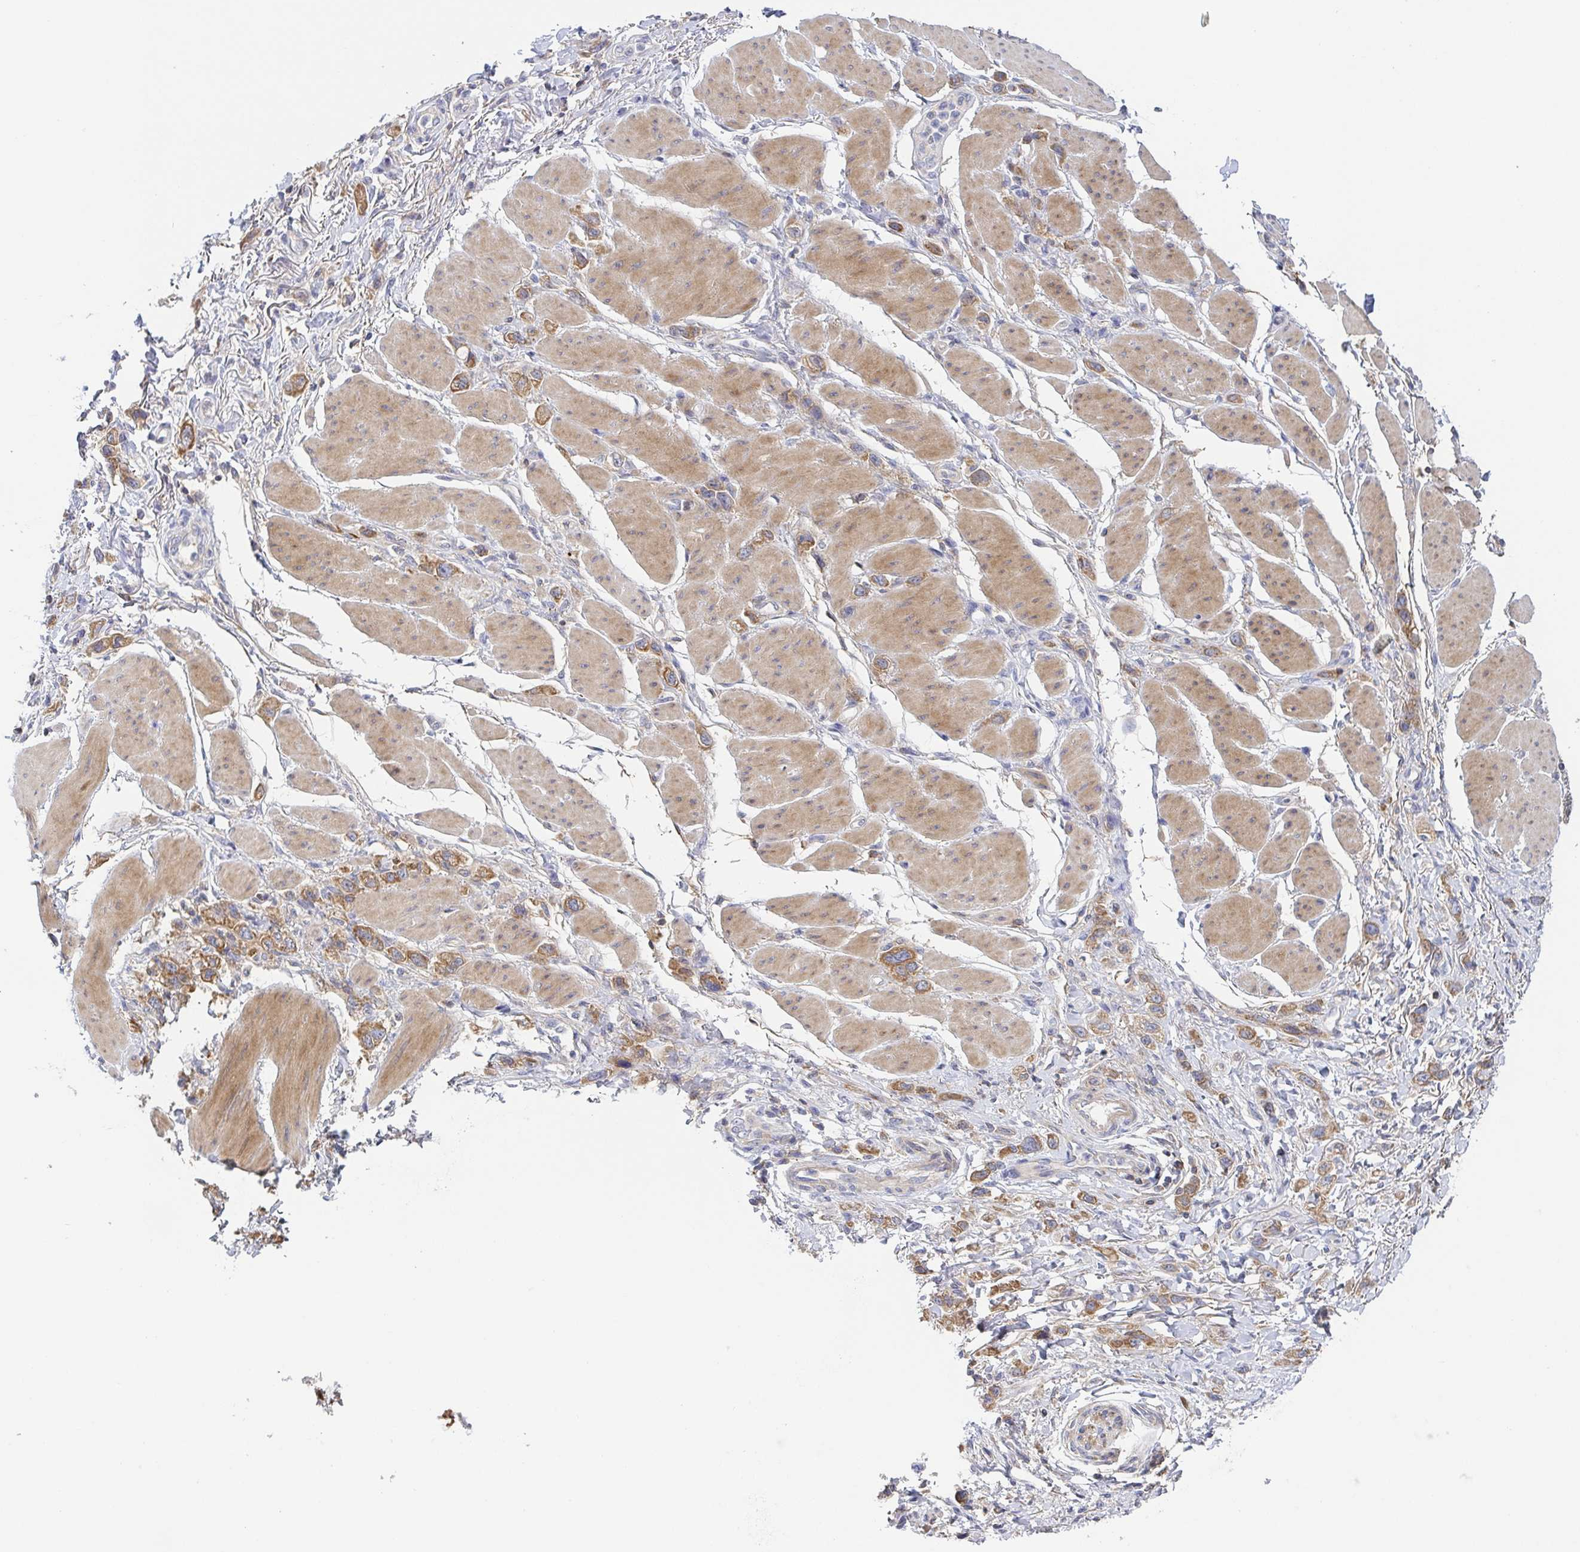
{"staining": {"intensity": "moderate", "quantity": ">75%", "location": "cytoplasmic/membranous"}, "tissue": "stomach cancer", "cell_type": "Tumor cells", "image_type": "cancer", "snomed": [{"axis": "morphology", "description": "Adenocarcinoma, NOS"}, {"axis": "topography", "description": "Stomach"}], "caption": "This photomicrograph shows immunohistochemistry staining of human adenocarcinoma (stomach), with medium moderate cytoplasmic/membranous positivity in about >75% of tumor cells.", "gene": "TUFT1", "patient": {"sex": "female", "age": 65}}